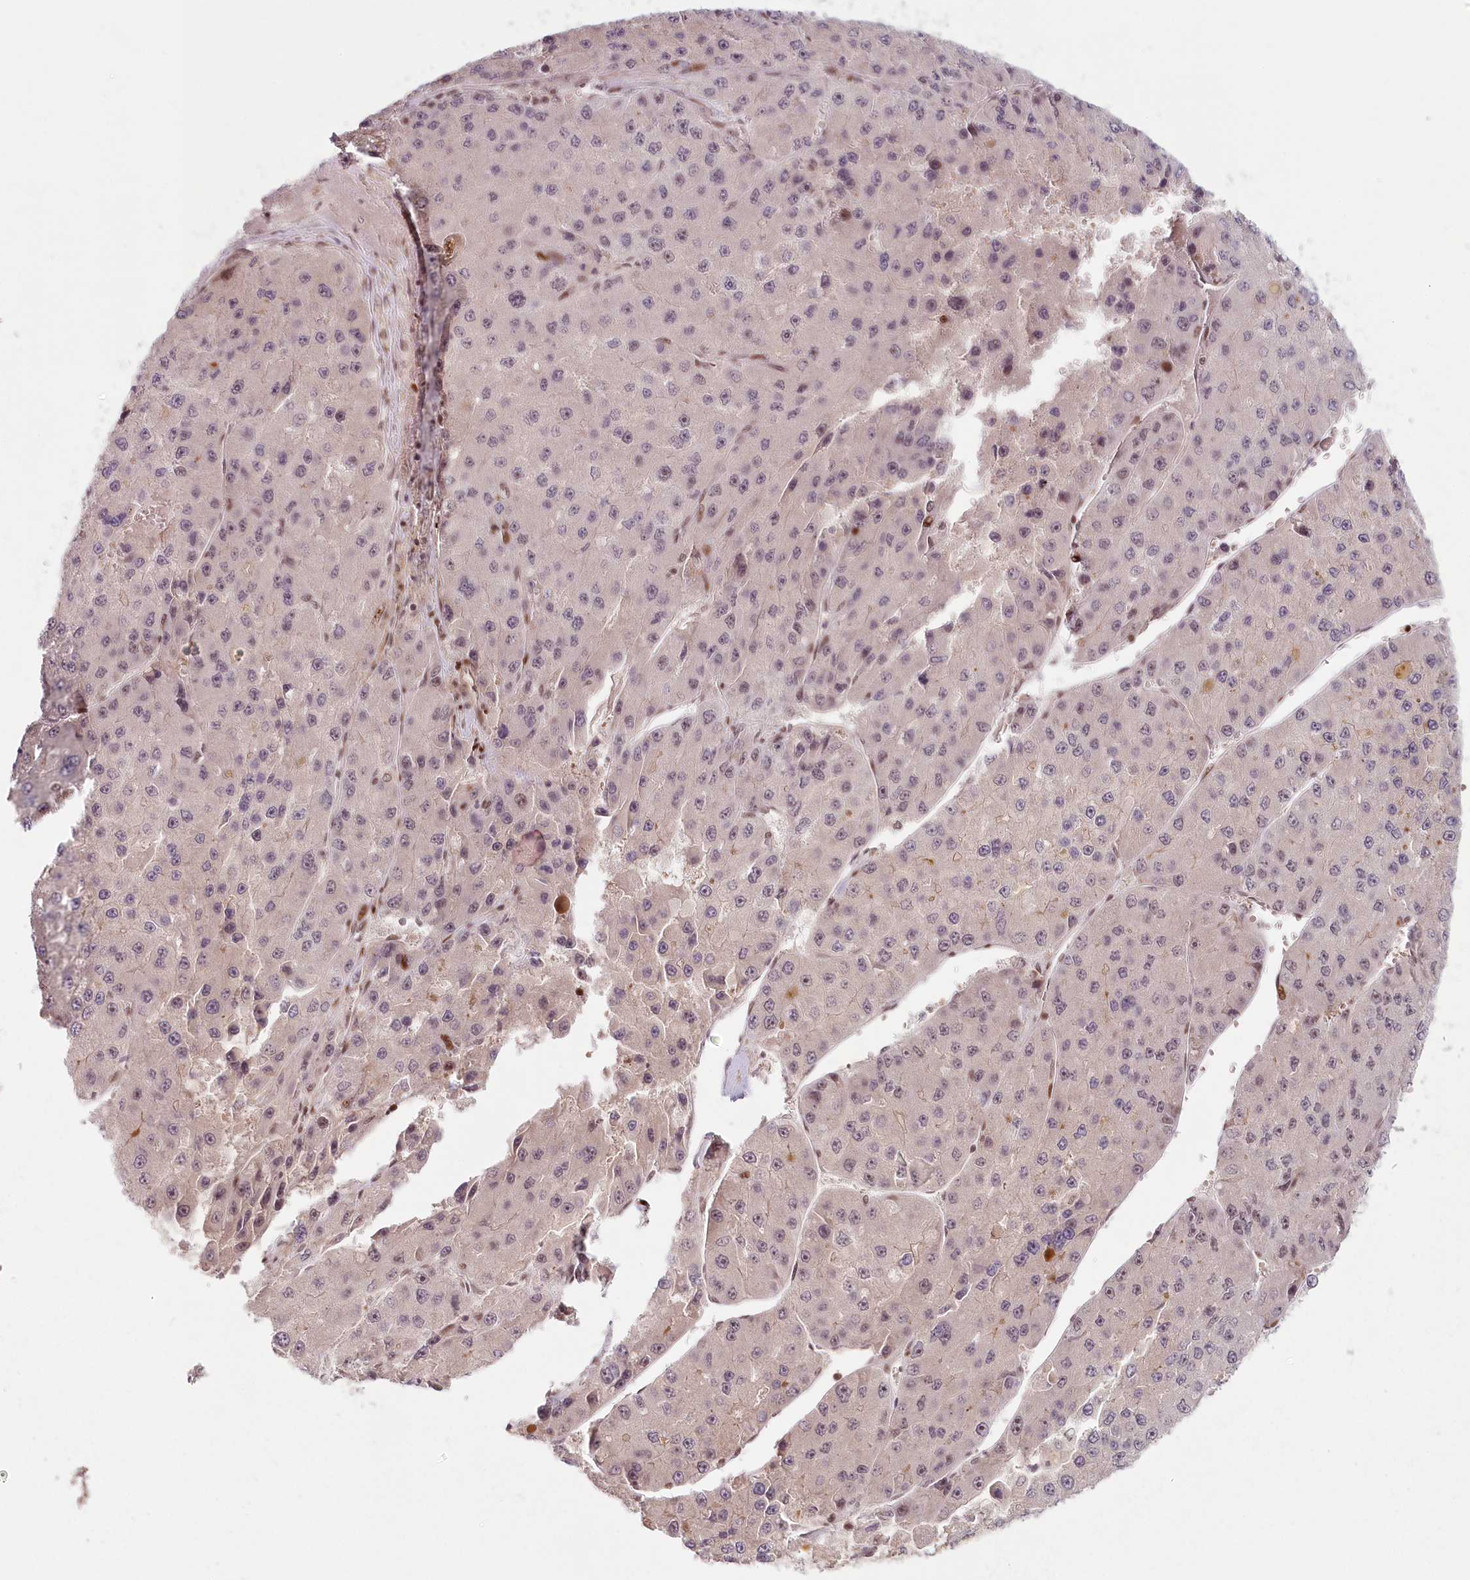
{"staining": {"intensity": "negative", "quantity": "none", "location": "none"}, "tissue": "liver cancer", "cell_type": "Tumor cells", "image_type": "cancer", "snomed": [{"axis": "morphology", "description": "Carcinoma, Hepatocellular, NOS"}, {"axis": "topography", "description": "Liver"}], "caption": "Human hepatocellular carcinoma (liver) stained for a protein using immunohistochemistry demonstrates no staining in tumor cells.", "gene": "FAM204A", "patient": {"sex": "female", "age": 73}}